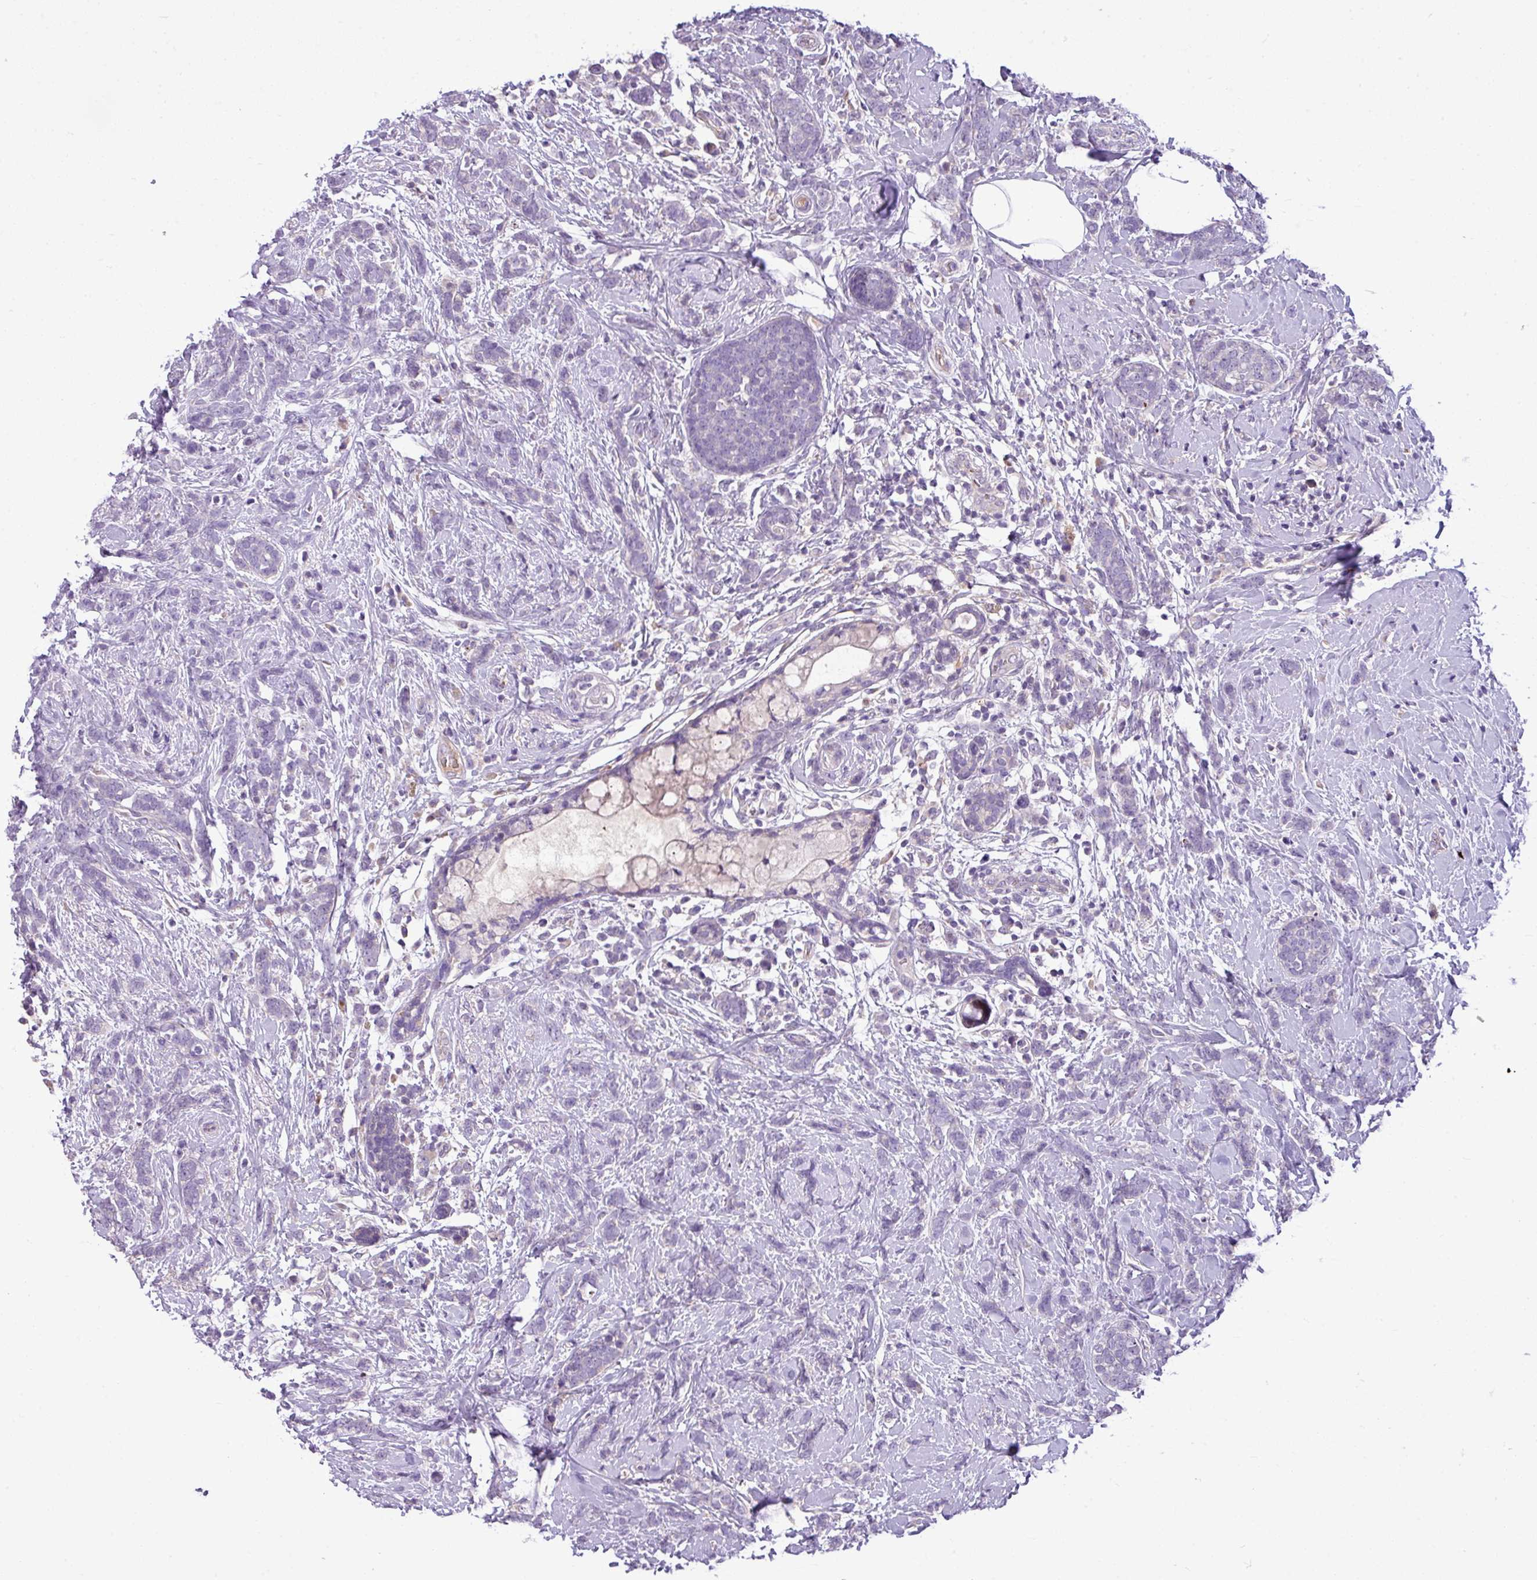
{"staining": {"intensity": "negative", "quantity": "none", "location": "none"}, "tissue": "breast cancer", "cell_type": "Tumor cells", "image_type": "cancer", "snomed": [{"axis": "morphology", "description": "Lobular carcinoma"}, {"axis": "topography", "description": "Breast"}], "caption": "Tumor cells are negative for protein expression in human breast lobular carcinoma.", "gene": "IL17A", "patient": {"sex": "female", "age": 58}}